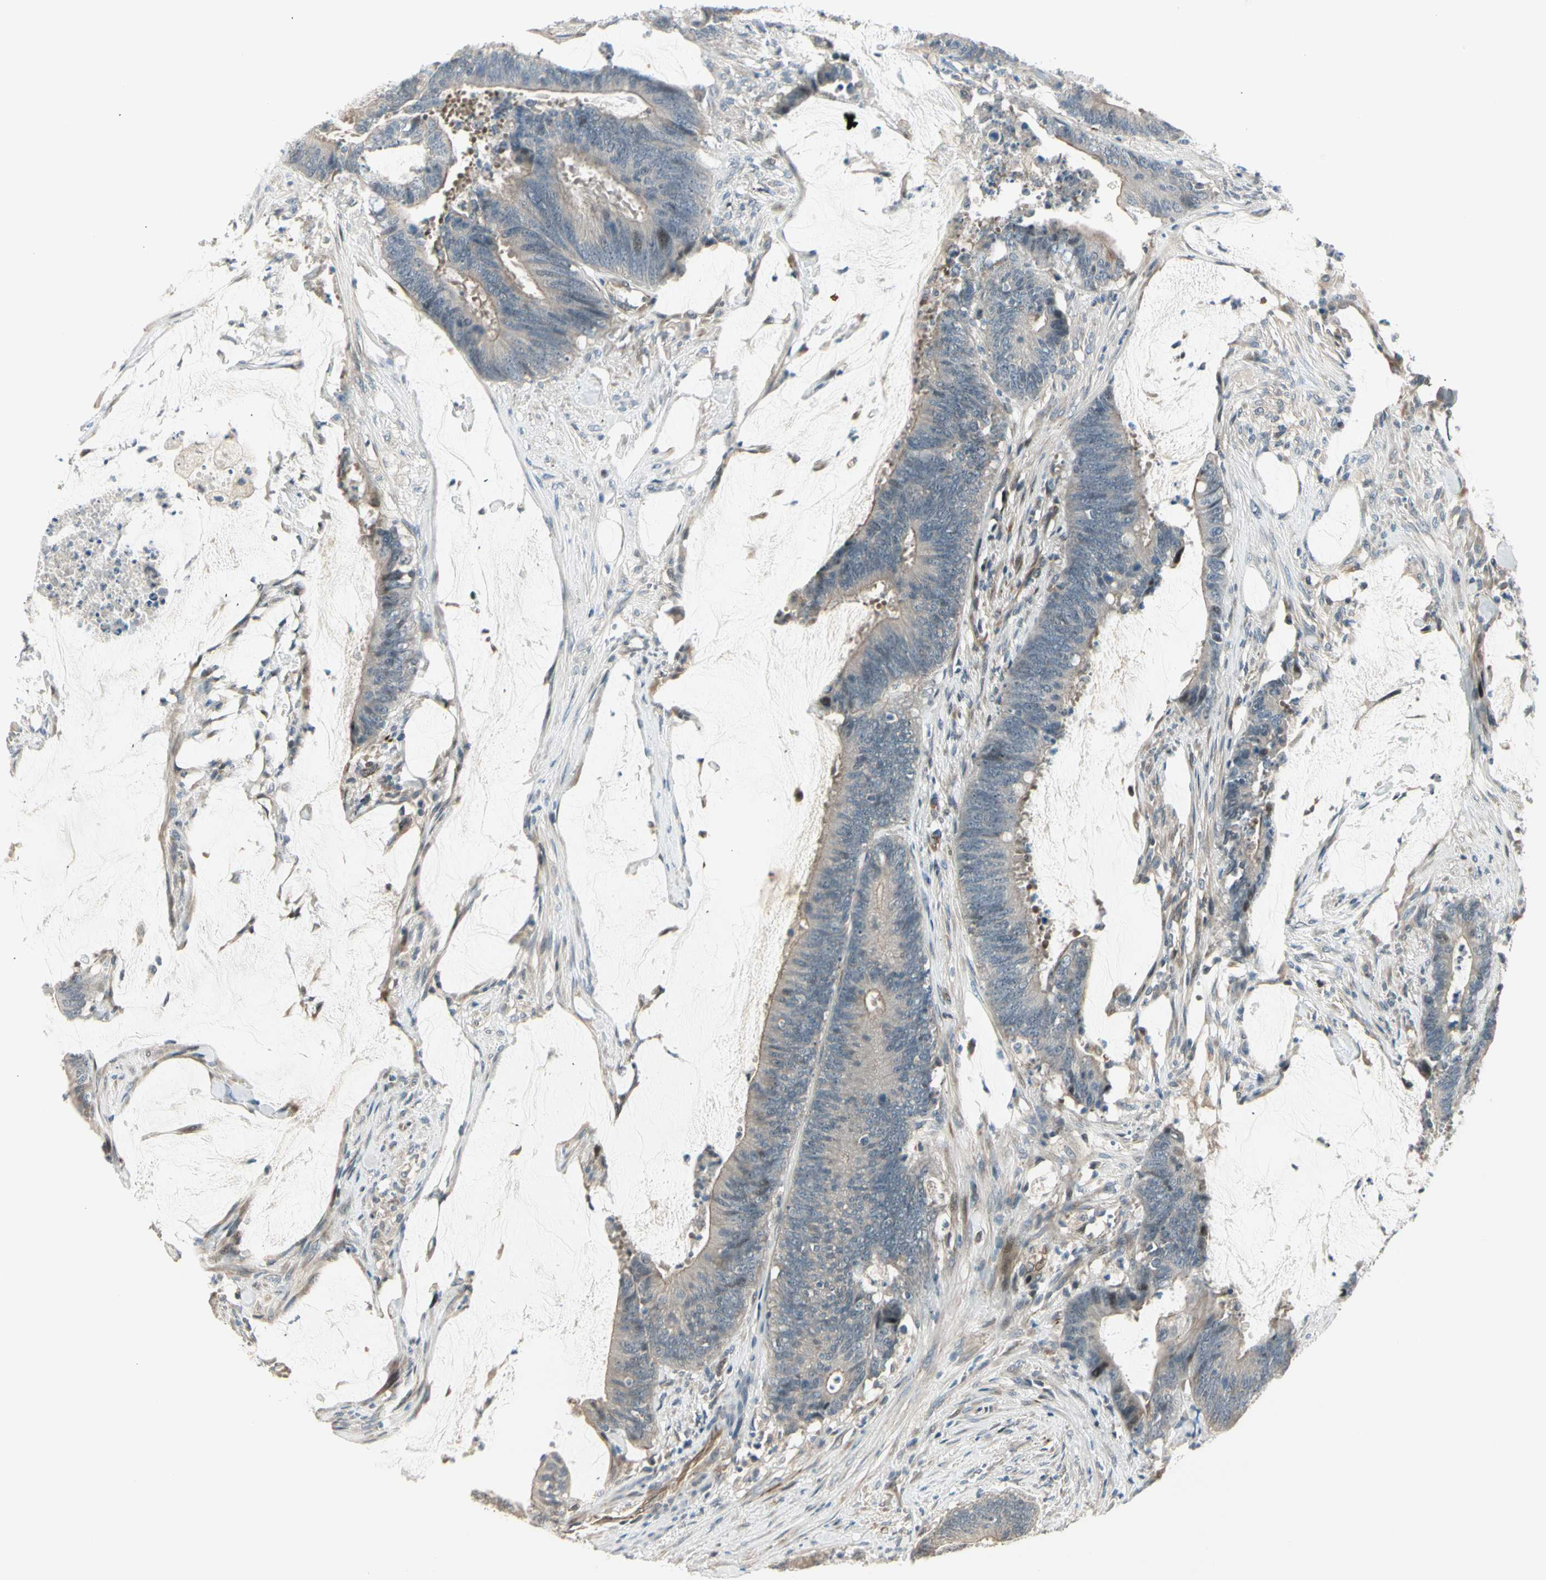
{"staining": {"intensity": "weak", "quantity": ">75%", "location": "cytoplasmic/membranous"}, "tissue": "colorectal cancer", "cell_type": "Tumor cells", "image_type": "cancer", "snomed": [{"axis": "morphology", "description": "Adenocarcinoma, NOS"}, {"axis": "topography", "description": "Rectum"}], "caption": "The micrograph shows staining of colorectal cancer (adenocarcinoma), revealing weak cytoplasmic/membranous protein staining (brown color) within tumor cells.", "gene": "SVBP", "patient": {"sex": "female", "age": 66}}